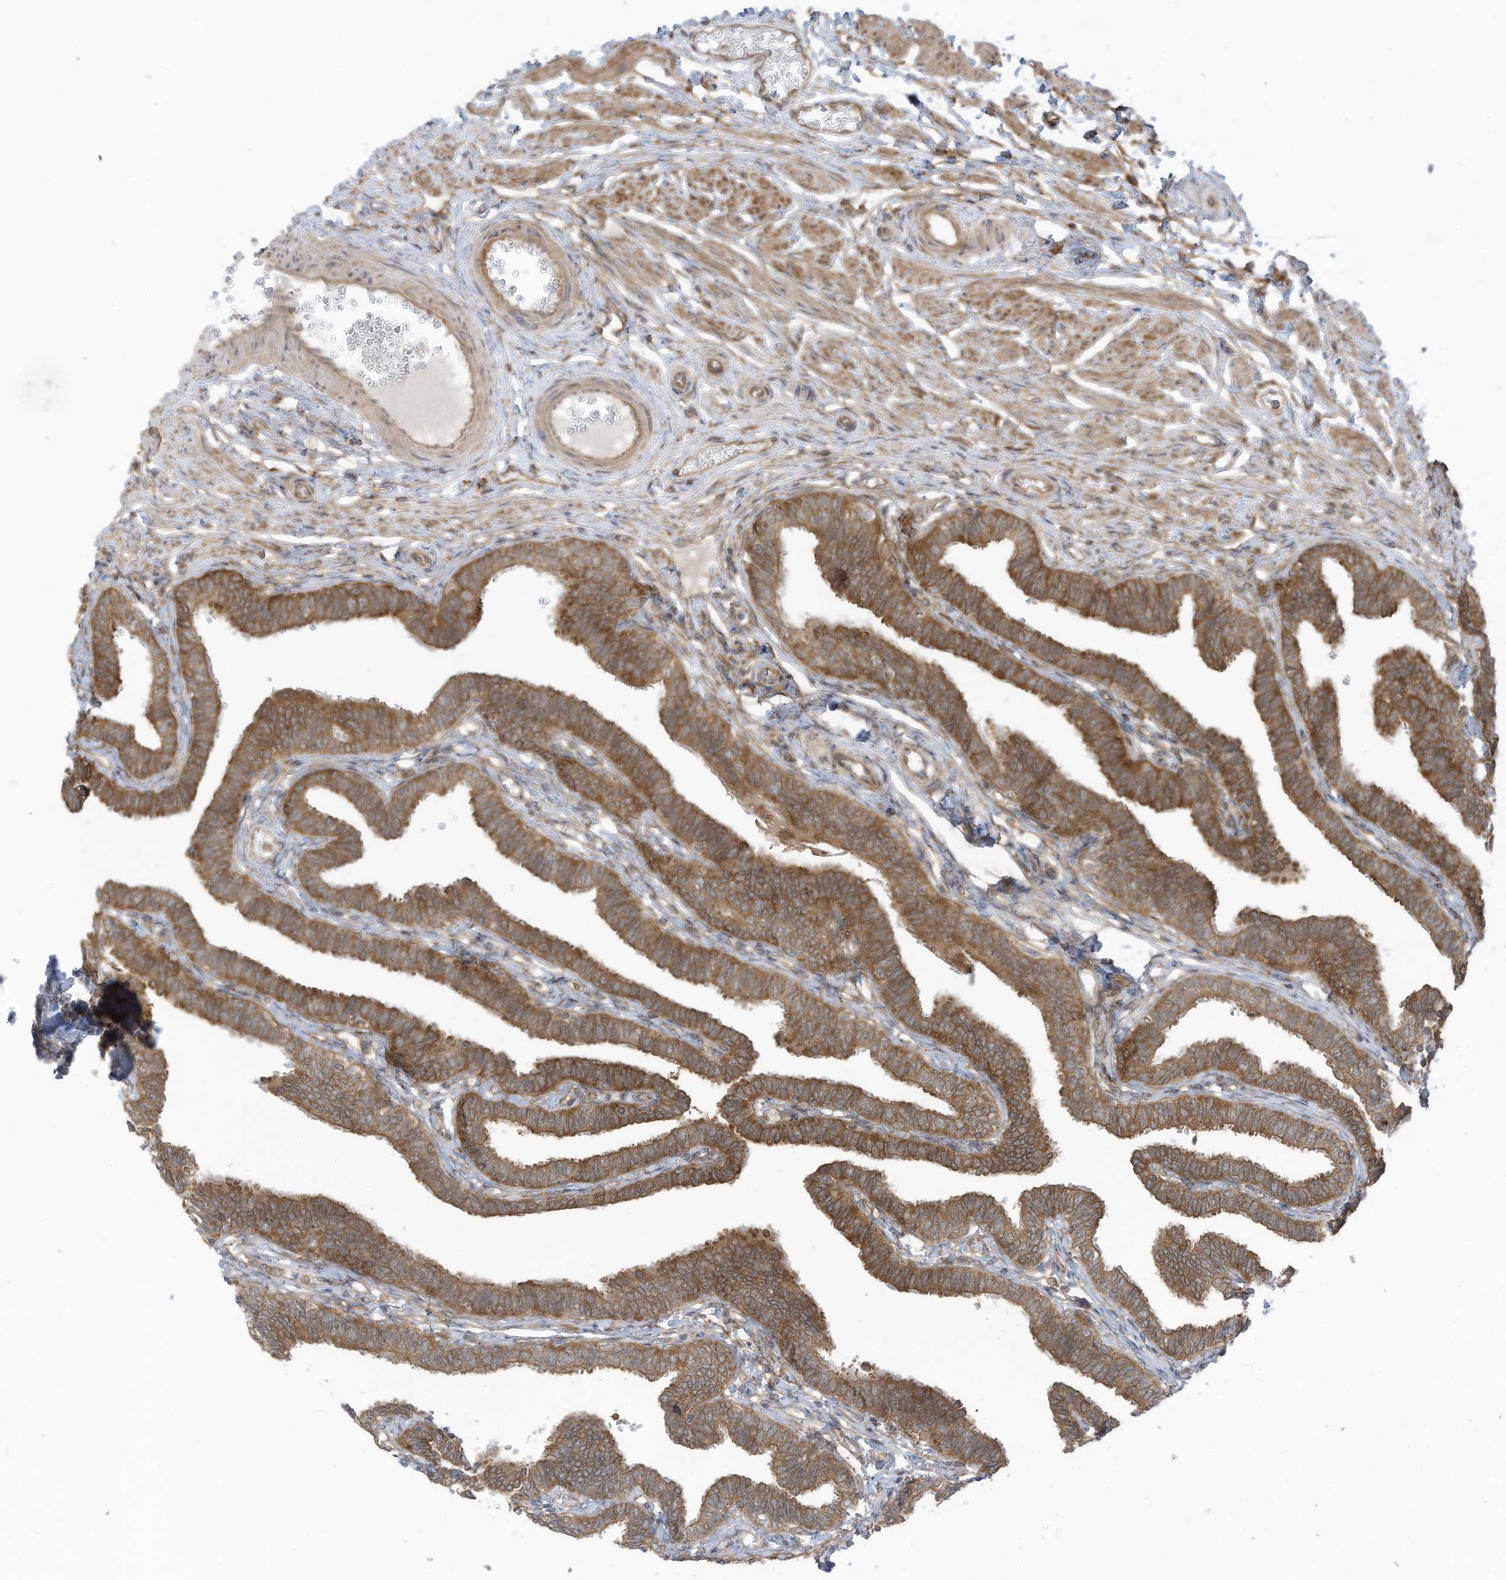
{"staining": {"intensity": "strong", "quantity": ">75%", "location": "cytoplasmic/membranous"}, "tissue": "fallopian tube", "cell_type": "Glandular cells", "image_type": "normal", "snomed": [{"axis": "morphology", "description": "Normal tissue, NOS"}, {"axis": "topography", "description": "Fallopian tube"}, {"axis": "topography", "description": "Ovary"}], "caption": "Protein staining of benign fallopian tube displays strong cytoplasmic/membranous positivity in about >75% of glandular cells.", "gene": "REPS1", "patient": {"sex": "female", "age": 23}}